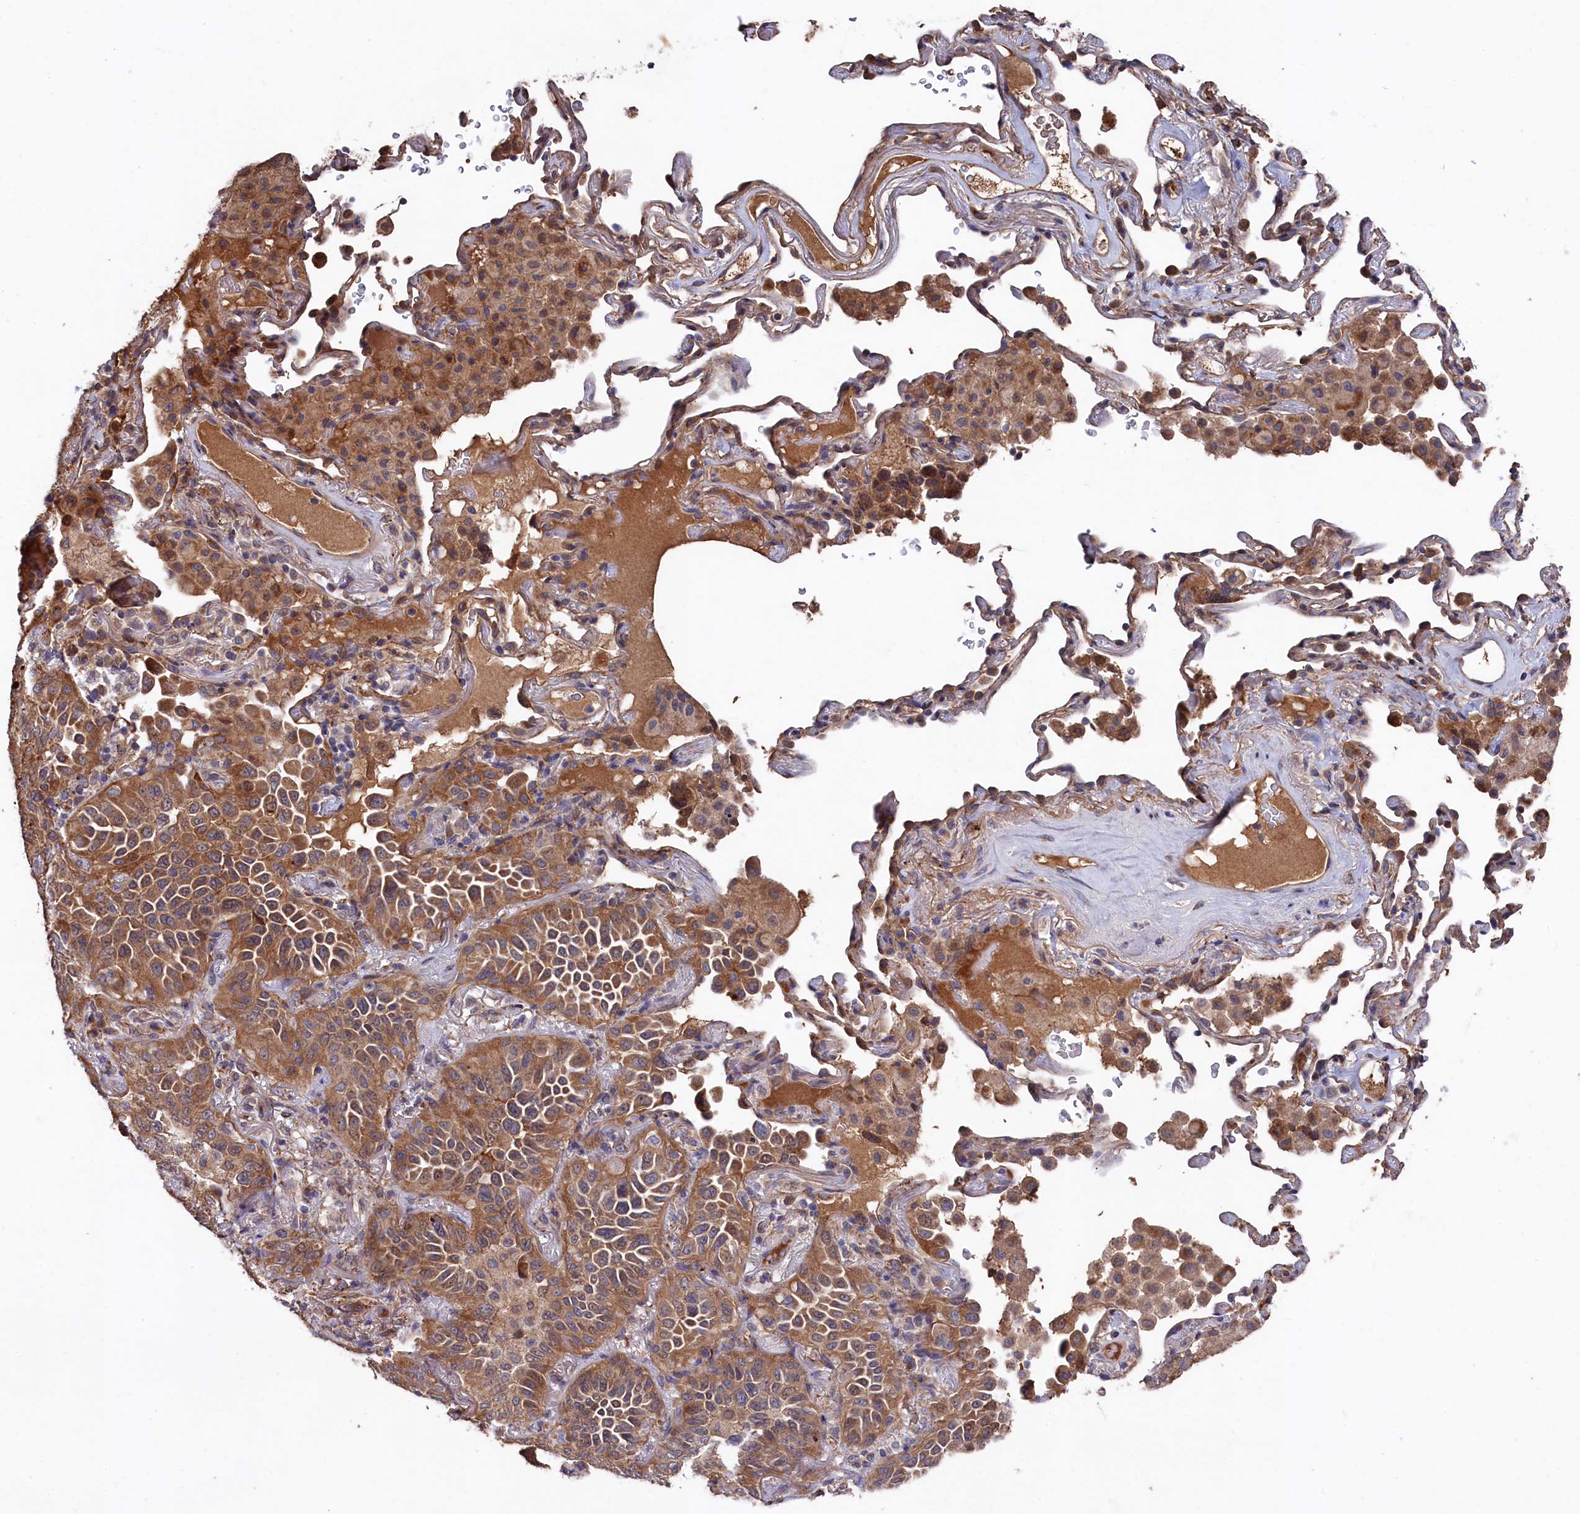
{"staining": {"intensity": "moderate", "quantity": ">75%", "location": "cytoplasmic/membranous"}, "tissue": "lung cancer", "cell_type": "Tumor cells", "image_type": "cancer", "snomed": [{"axis": "morphology", "description": "Adenocarcinoma, NOS"}, {"axis": "topography", "description": "Lung"}], "caption": "Approximately >75% of tumor cells in adenocarcinoma (lung) reveal moderate cytoplasmic/membranous protein staining as visualized by brown immunohistochemical staining.", "gene": "SLC12A4", "patient": {"sex": "female", "age": 69}}